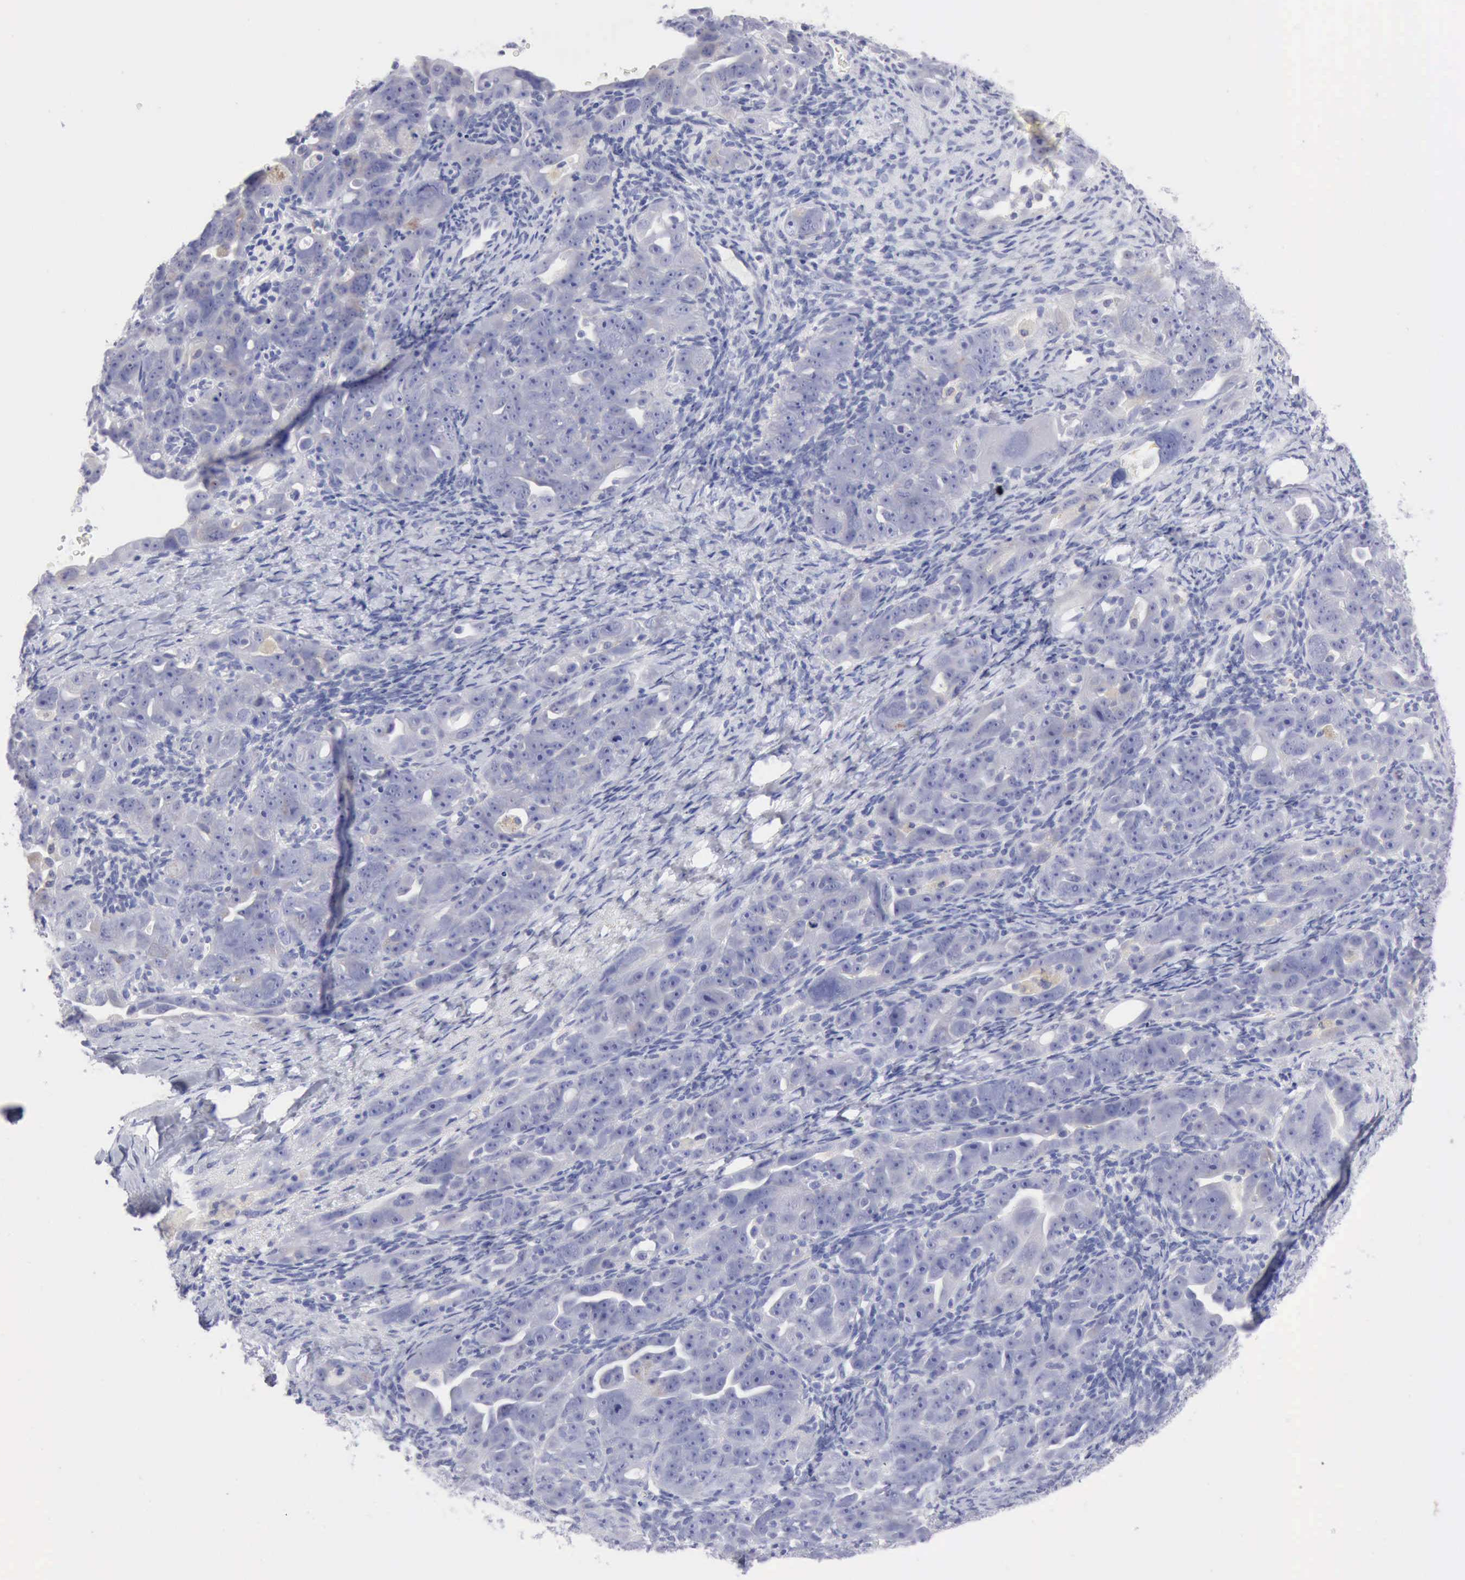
{"staining": {"intensity": "negative", "quantity": "none", "location": "none"}, "tissue": "ovarian cancer", "cell_type": "Tumor cells", "image_type": "cancer", "snomed": [{"axis": "morphology", "description": "Cystadenocarcinoma, serous, NOS"}, {"axis": "topography", "description": "Ovary"}], "caption": "Tumor cells show no significant protein staining in ovarian serous cystadenocarcinoma.", "gene": "ANGEL1", "patient": {"sex": "female", "age": 66}}